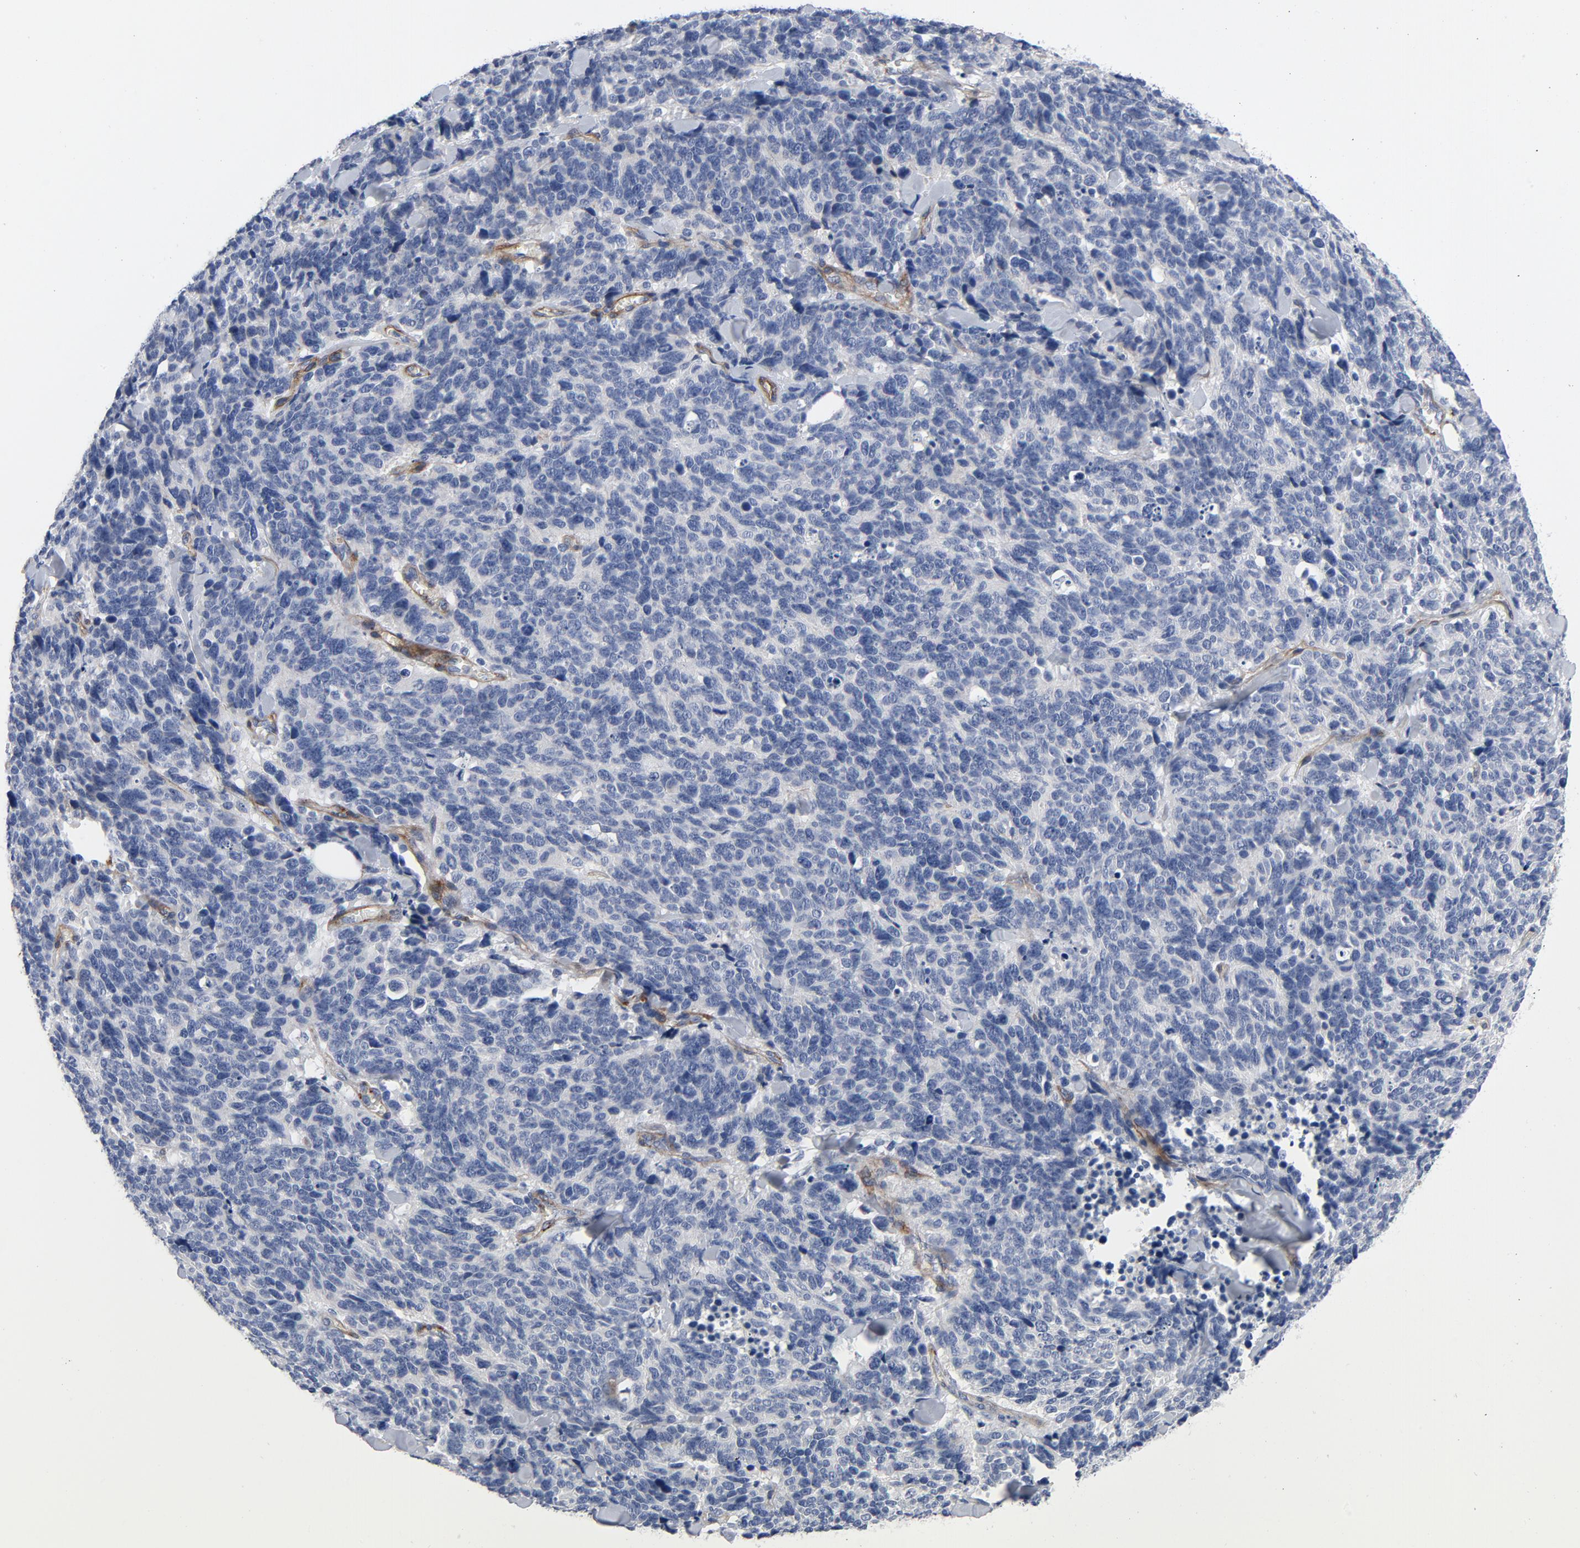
{"staining": {"intensity": "negative", "quantity": "none", "location": "none"}, "tissue": "lung cancer", "cell_type": "Tumor cells", "image_type": "cancer", "snomed": [{"axis": "morphology", "description": "Neoplasm, malignant, NOS"}, {"axis": "topography", "description": "Lung"}], "caption": "Immunohistochemistry (IHC) of malignant neoplasm (lung) shows no staining in tumor cells. (Brightfield microscopy of DAB IHC at high magnification).", "gene": "LAMC1", "patient": {"sex": "female", "age": 58}}